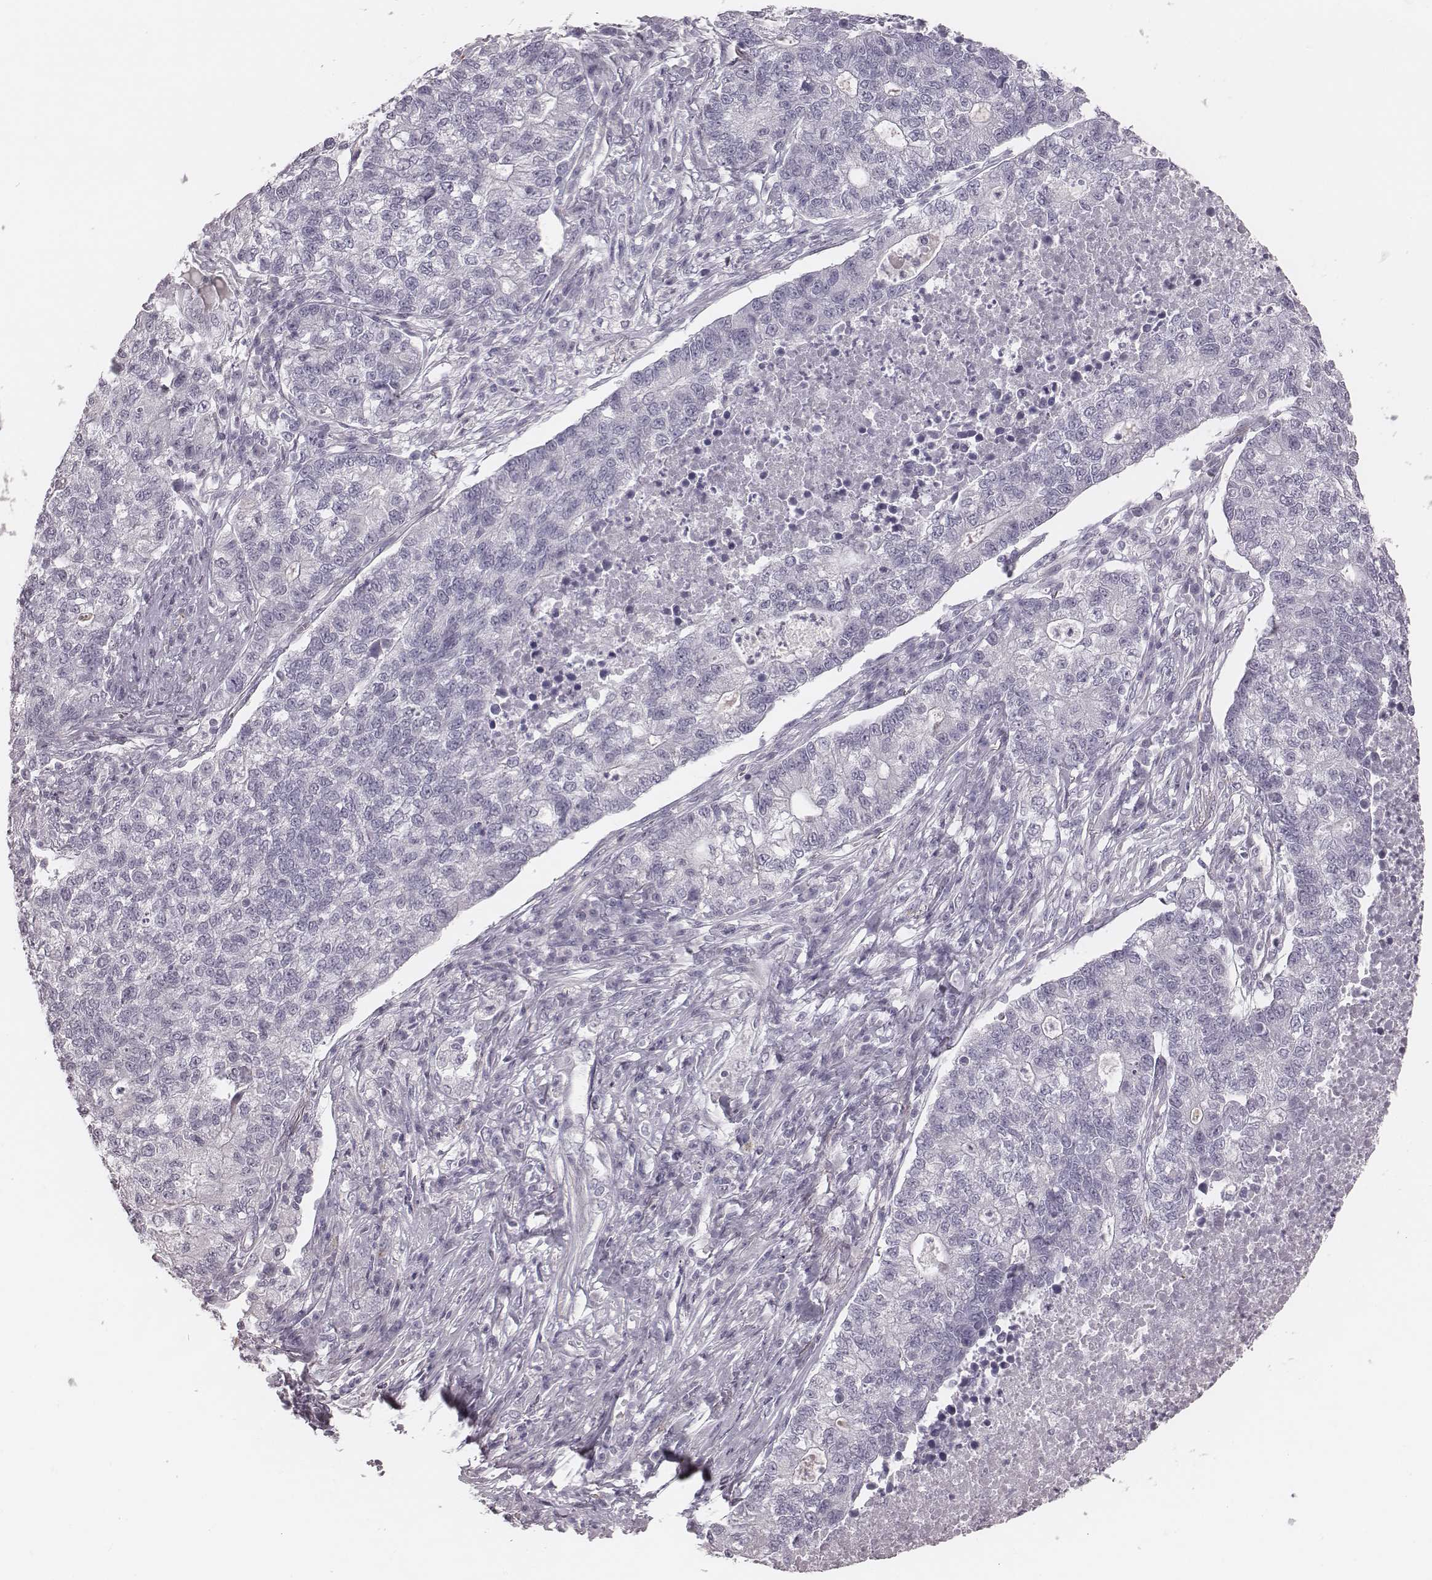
{"staining": {"intensity": "negative", "quantity": "none", "location": "none"}, "tissue": "lung cancer", "cell_type": "Tumor cells", "image_type": "cancer", "snomed": [{"axis": "morphology", "description": "Adenocarcinoma, NOS"}, {"axis": "topography", "description": "Lung"}], "caption": "Immunohistochemistry (IHC) histopathology image of lung cancer (adenocarcinoma) stained for a protein (brown), which shows no expression in tumor cells. (Stains: DAB (3,3'-diaminobenzidine) IHC with hematoxylin counter stain, Microscopy: brightfield microscopy at high magnification).", "gene": "SPA17", "patient": {"sex": "male", "age": 57}}